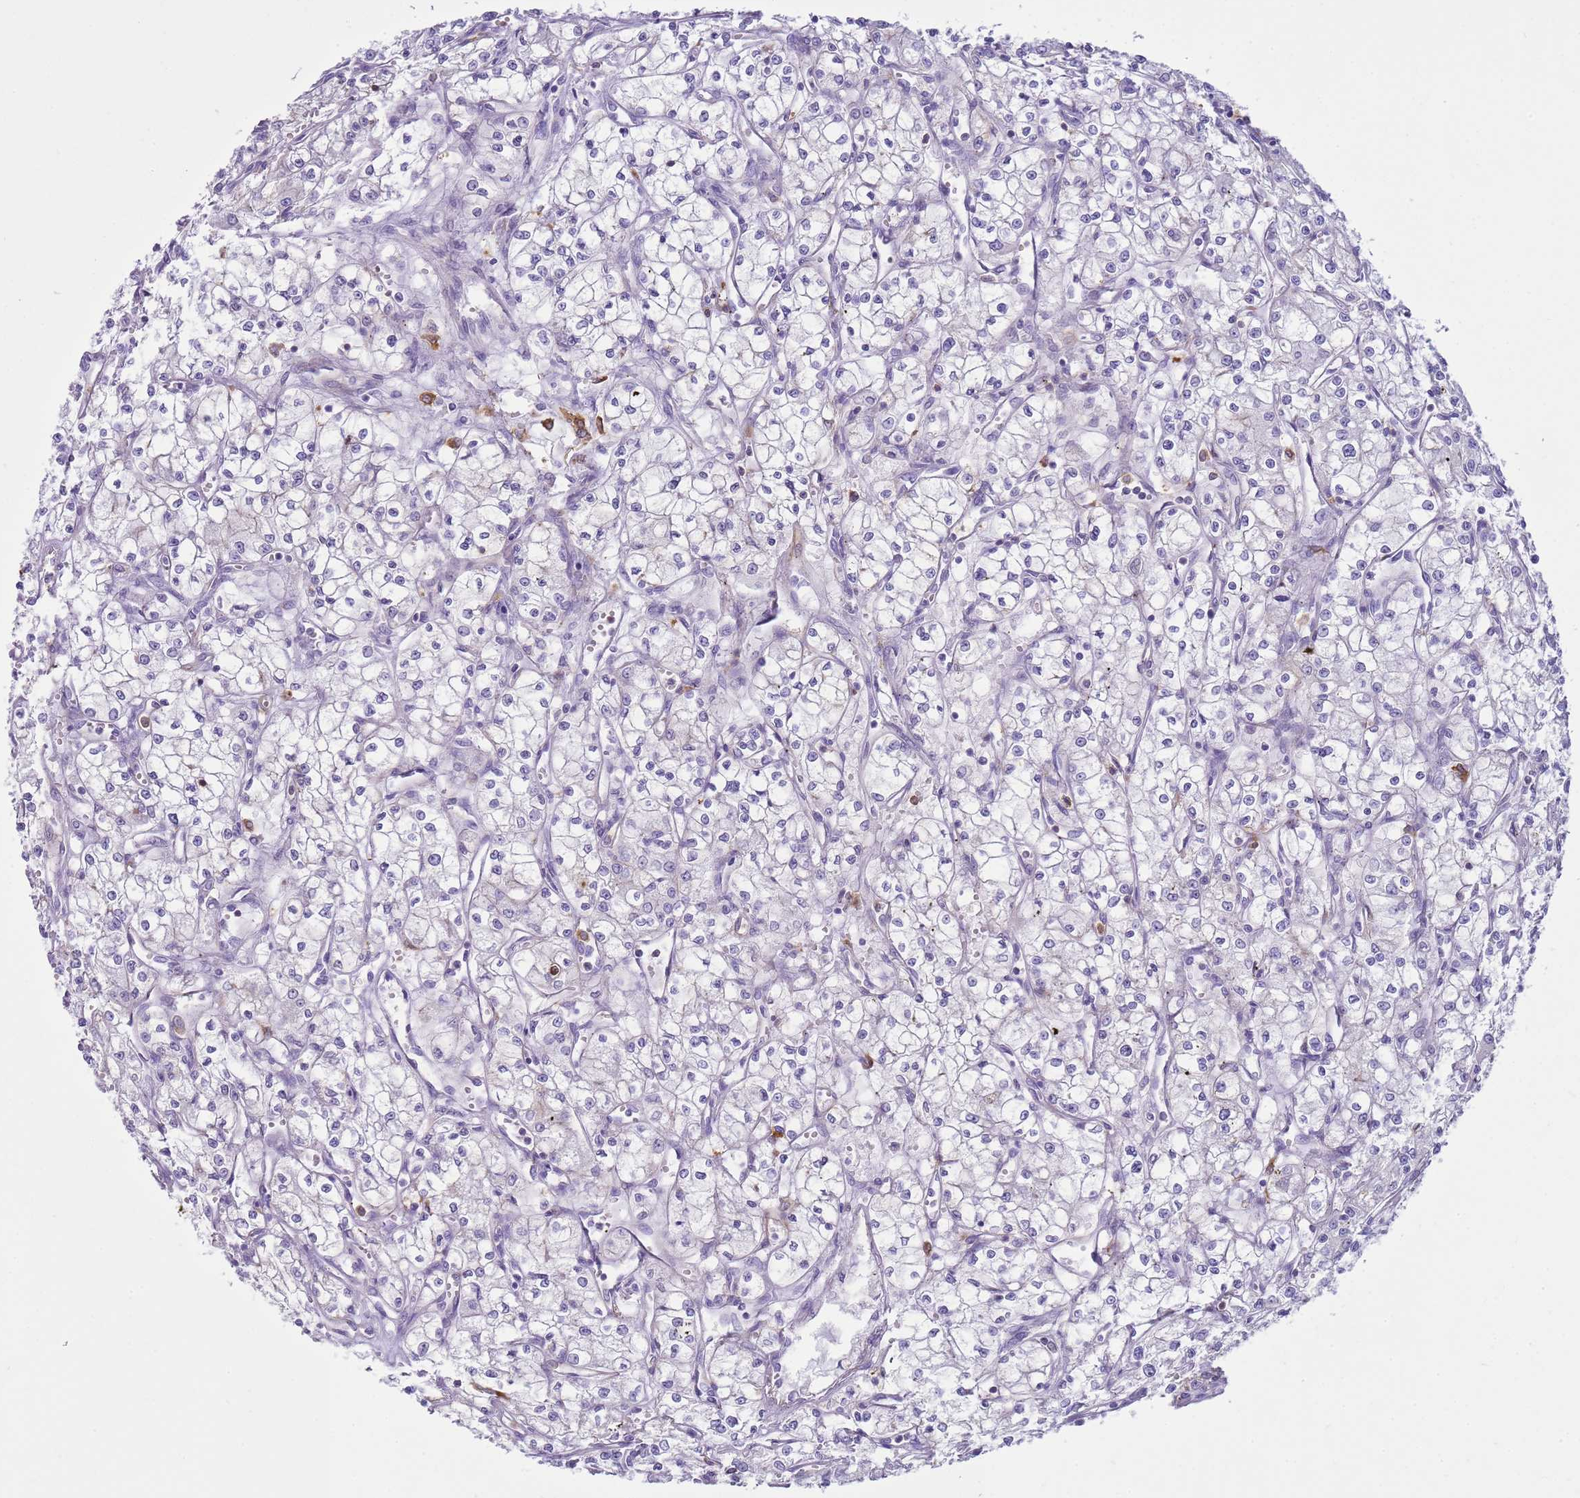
{"staining": {"intensity": "negative", "quantity": "none", "location": "none"}, "tissue": "renal cancer", "cell_type": "Tumor cells", "image_type": "cancer", "snomed": [{"axis": "morphology", "description": "Adenocarcinoma, NOS"}, {"axis": "topography", "description": "Kidney"}], "caption": "Micrograph shows no protein expression in tumor cells of renal cancer tissue. (Stains: DAB (3,3'-diaminobenzidine) IHC with hematoxylin counter stain, Microscopy: brightfield microscopy at high magnification).", "gene": "SNX21", "patient": {"sex": "male", "age": 59}}